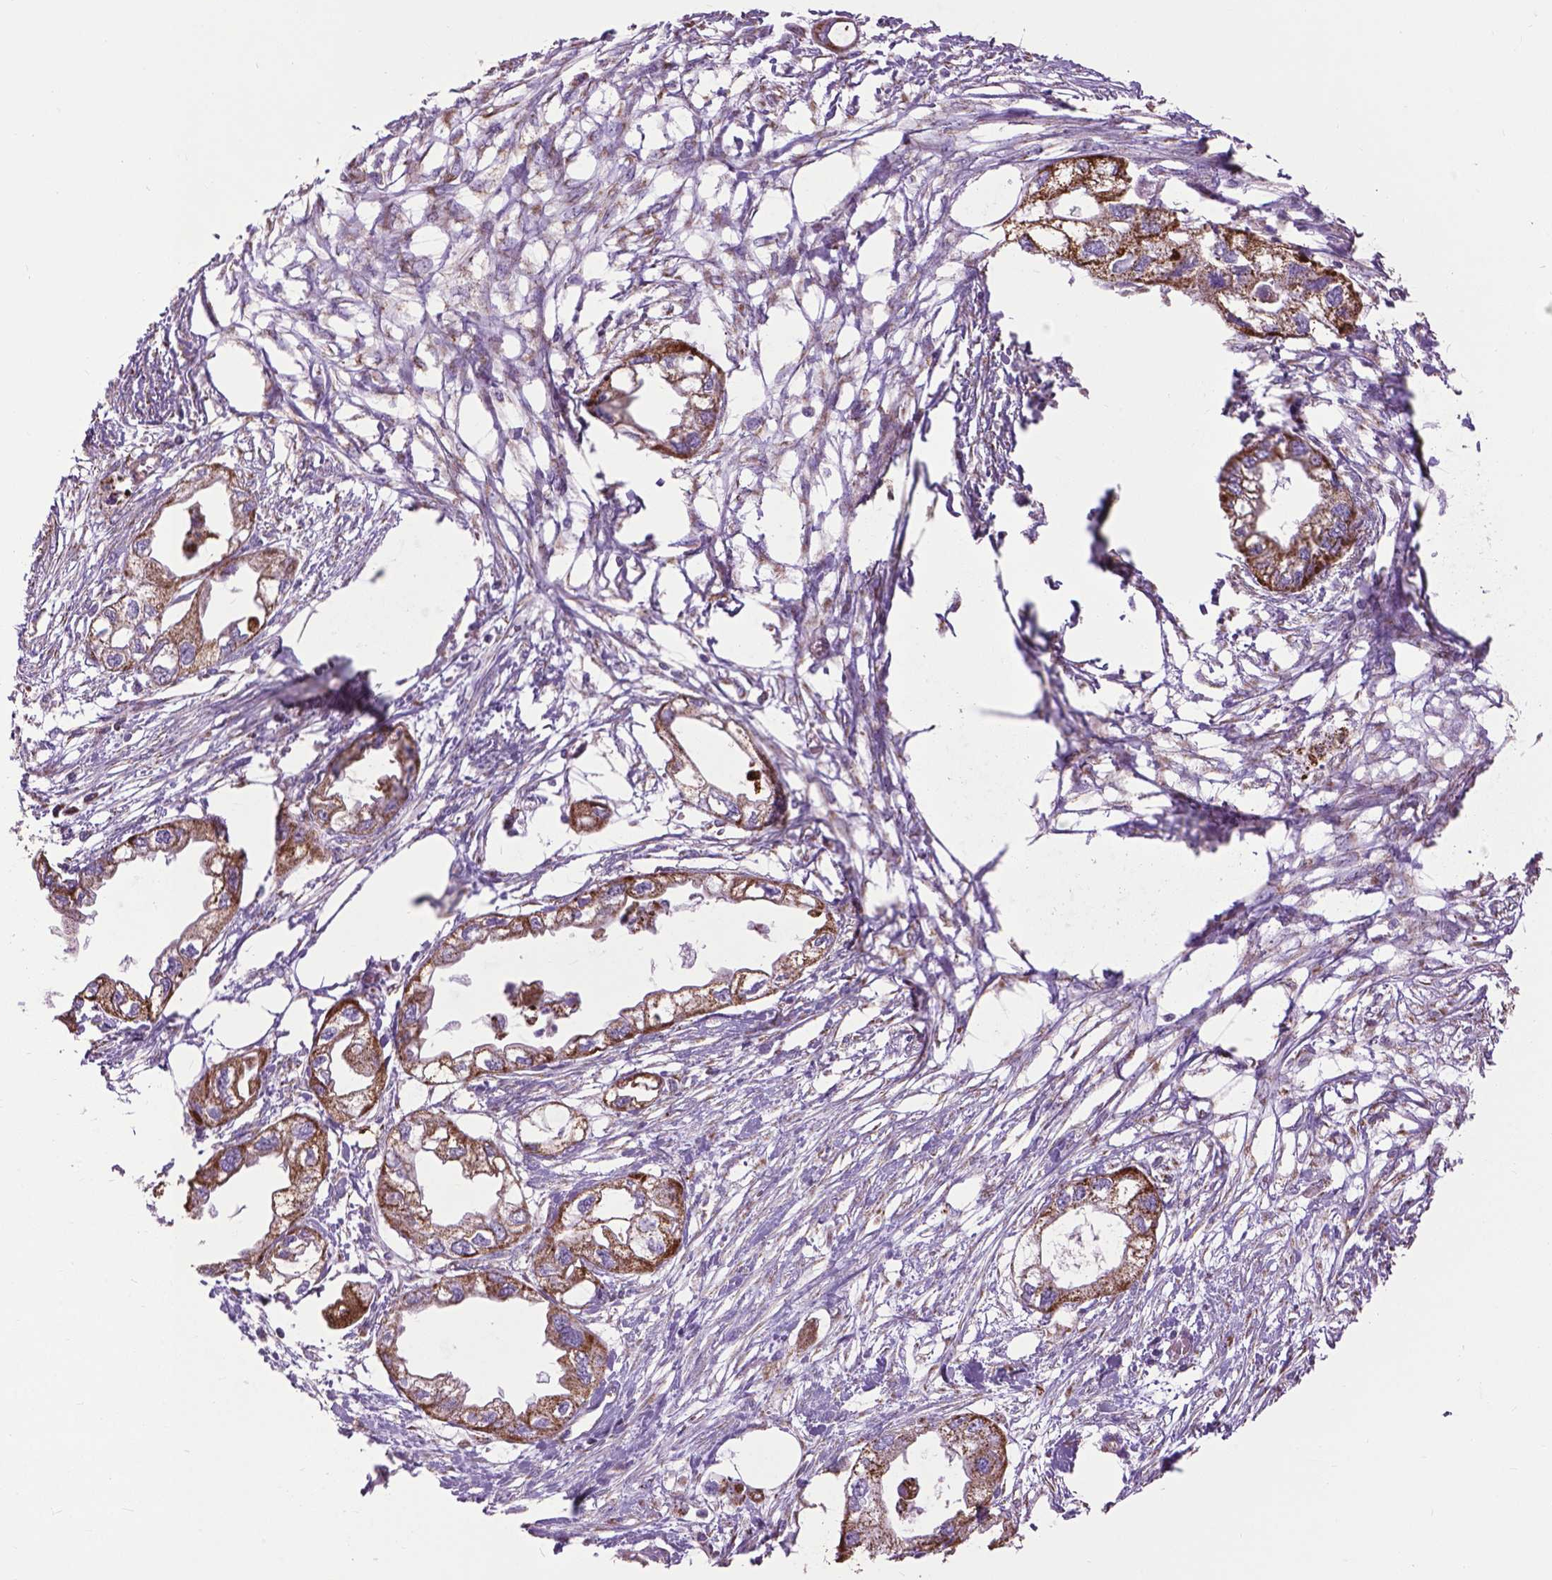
{"staining": {"intensity": "strong", "quantity": ">75%", "location": "cytoplasmic/membranous"}, "tissue": "endometrial cancer", "cell_type": "Tumor cells", "image_type": "cancer", "snomed": [{"axis": "morphology", "description": "Adenocarcinoma, NOS"}, {"axis": "morphology", "description": "Adenocarcinoma, metastatic, NOS"}, {"axis": "topography", "description": "Adipose tissue"}, {"axis": "topography", "description": "Endometrium"}], "caption": "The histopathology image demonstrates immunohistochemical staining of endometrial cancer (adenocarcinoma). There is strong cytoplasmic/membranous positivity is appreciated in about >75% of tumor cells. (brown staining indicates protein expression, while blue staining denotes nuclei).", "gene": "VDAC1", "patient": {"sex": "female", "age": 67}}